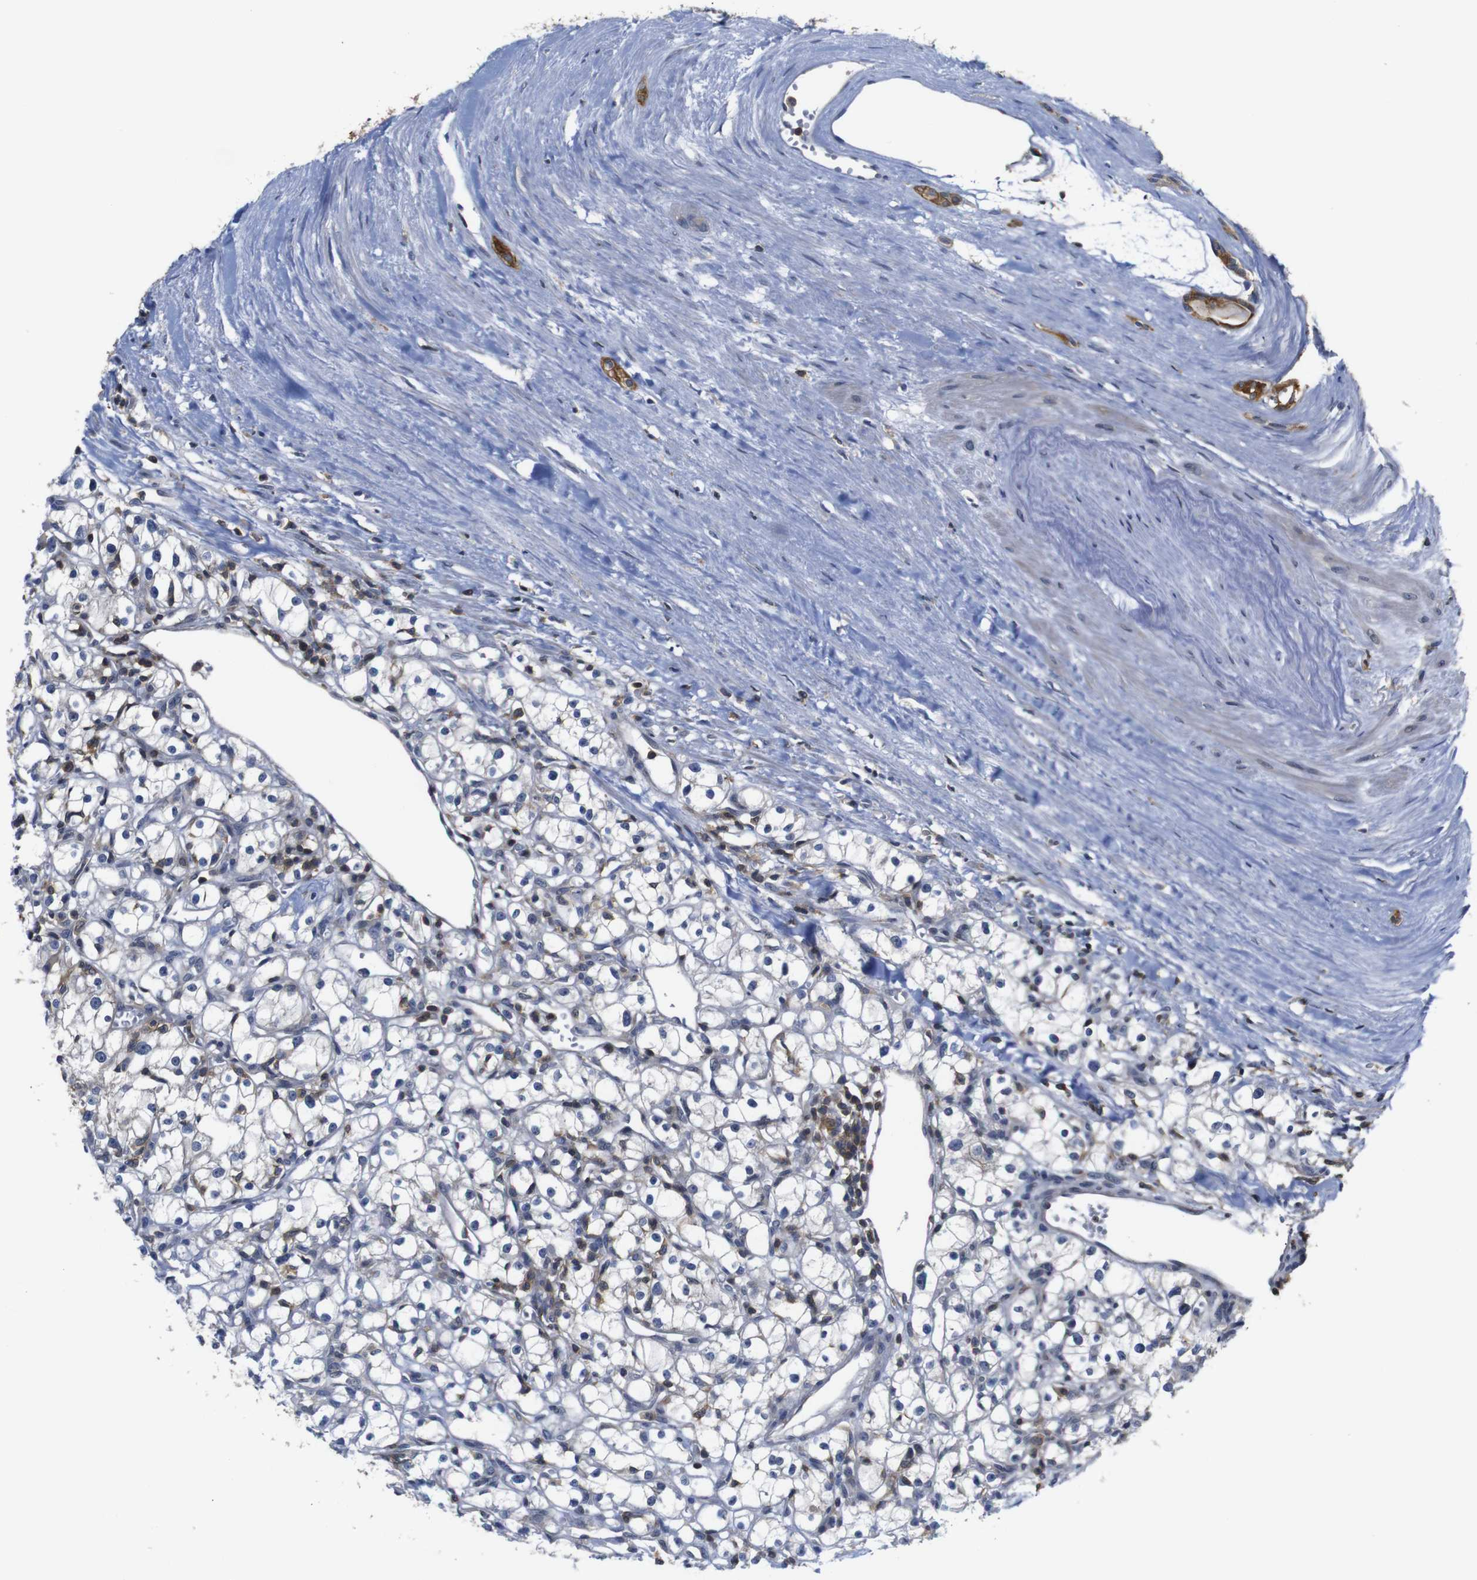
{"staining": {"intensity": "negative", "quantity": "none", "location": "none"}, "tissue": "renal cancer", "cell_type": "Tumor cells", "image_type": "cancer", "snomed": [{"axis": "morphology", "description": "Adenocarcinoma, NOS"}, {"axis": "topography", "description": "Kidney"}], "caption": "This is an IHC image of human renal cancer (adenocarcinoma). There is no positivity in tumor cells.", "gene": "BRWD3", "patient": {"sex": "male", "age": 56}}